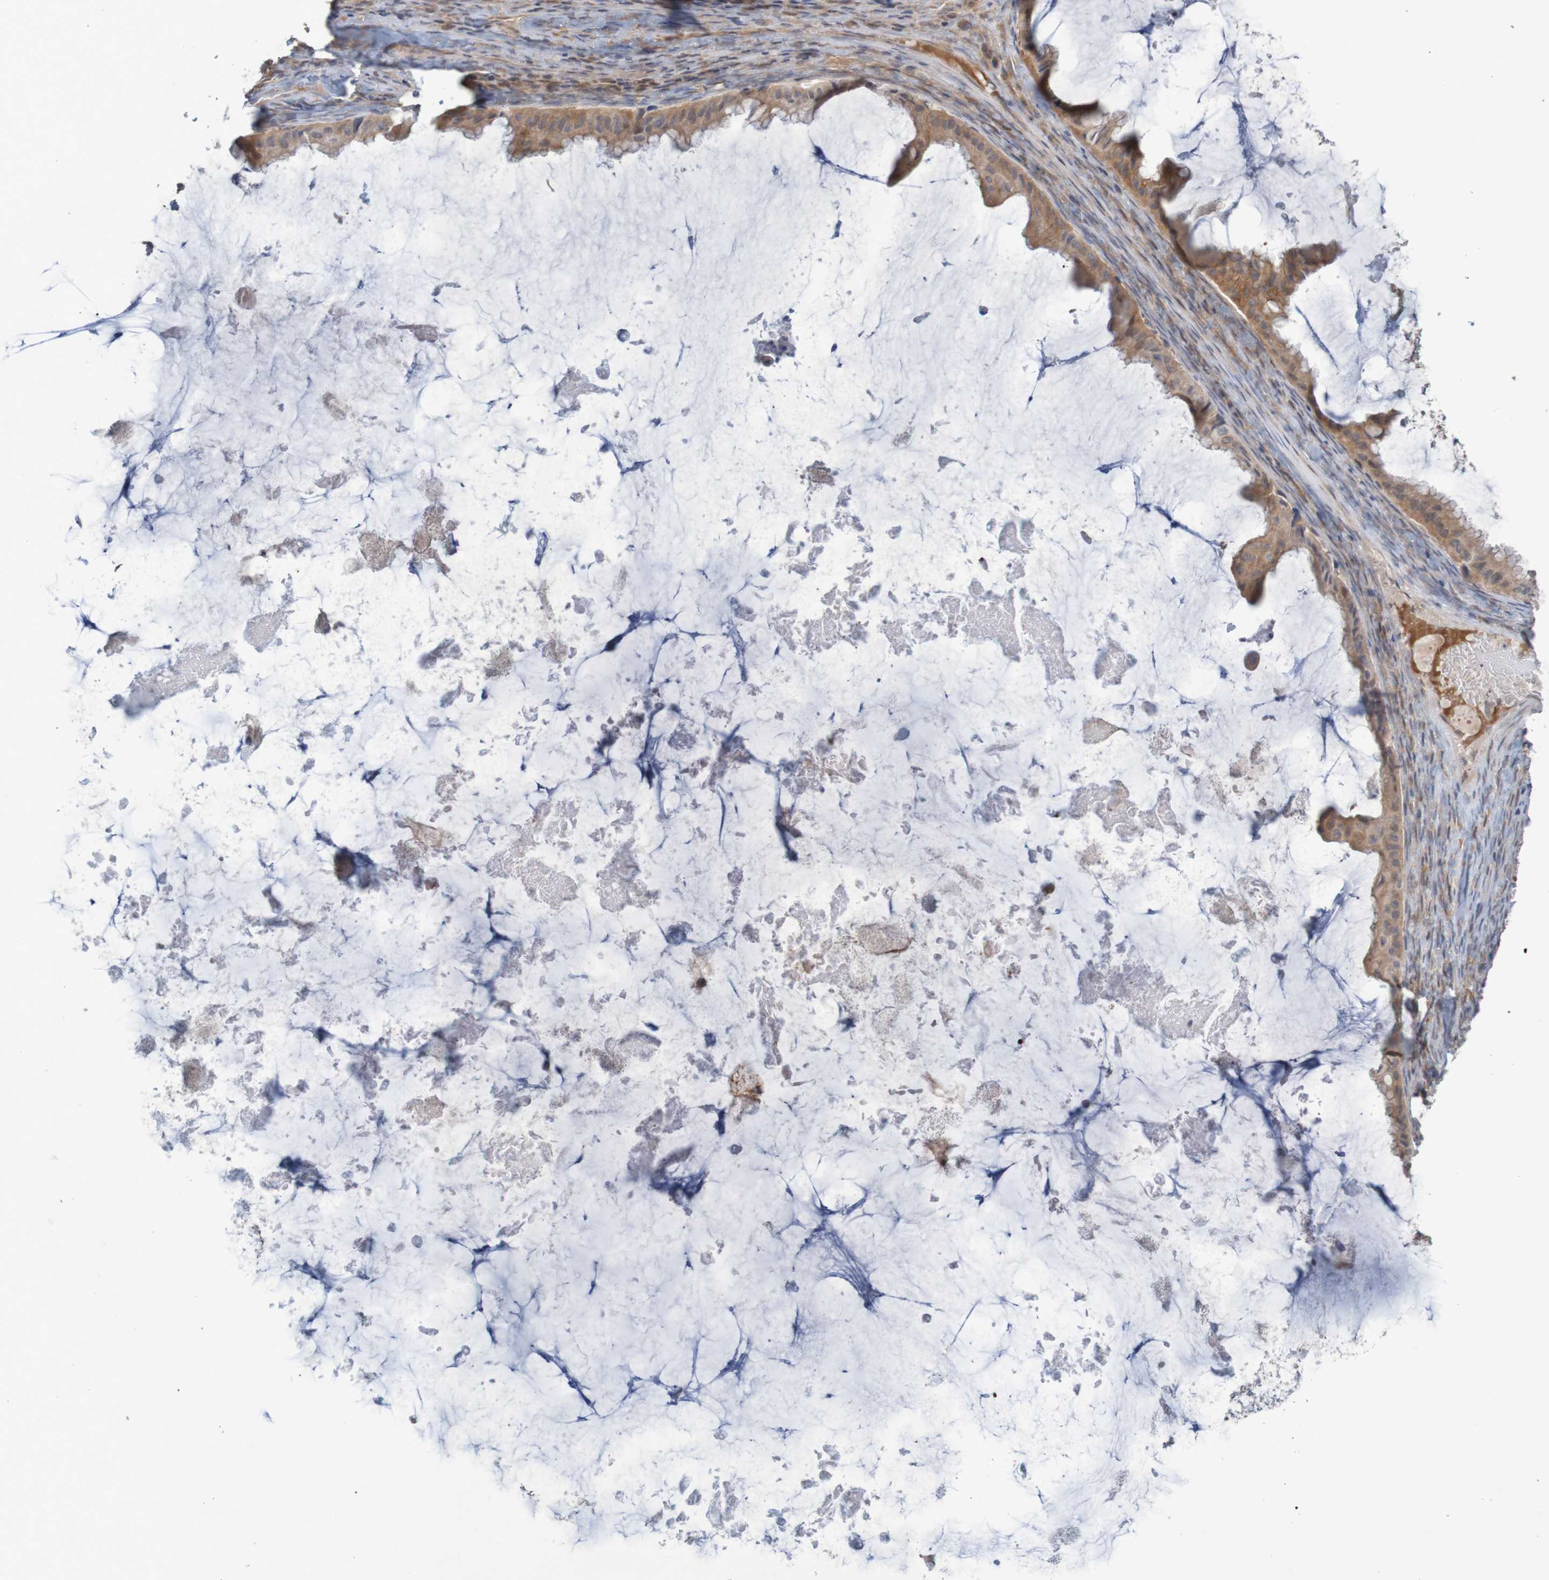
{"staining": {"intensity": "moderate", "quantity": ">75%", "location": "cytoplasmic/membranous"}, "tissue": "ovarian cancer", "cell_type": "Tumor cells", "image_type": "cancer", "snomed": [{"axis": "morphology", "description": "Cystadenocarcinoma, mucinous, NOS"}, {"axis": "topography", "description": "Ovary"}], "caption": "DAB immunohistochemical staining of ovarian mucinous cystadenocarcinoma shows moderate cytoplasmic/membranous protein expression in about >75% of tumor cells.", "gene": "ANKK1", "patient": {"sex": "female", "age": 61}}